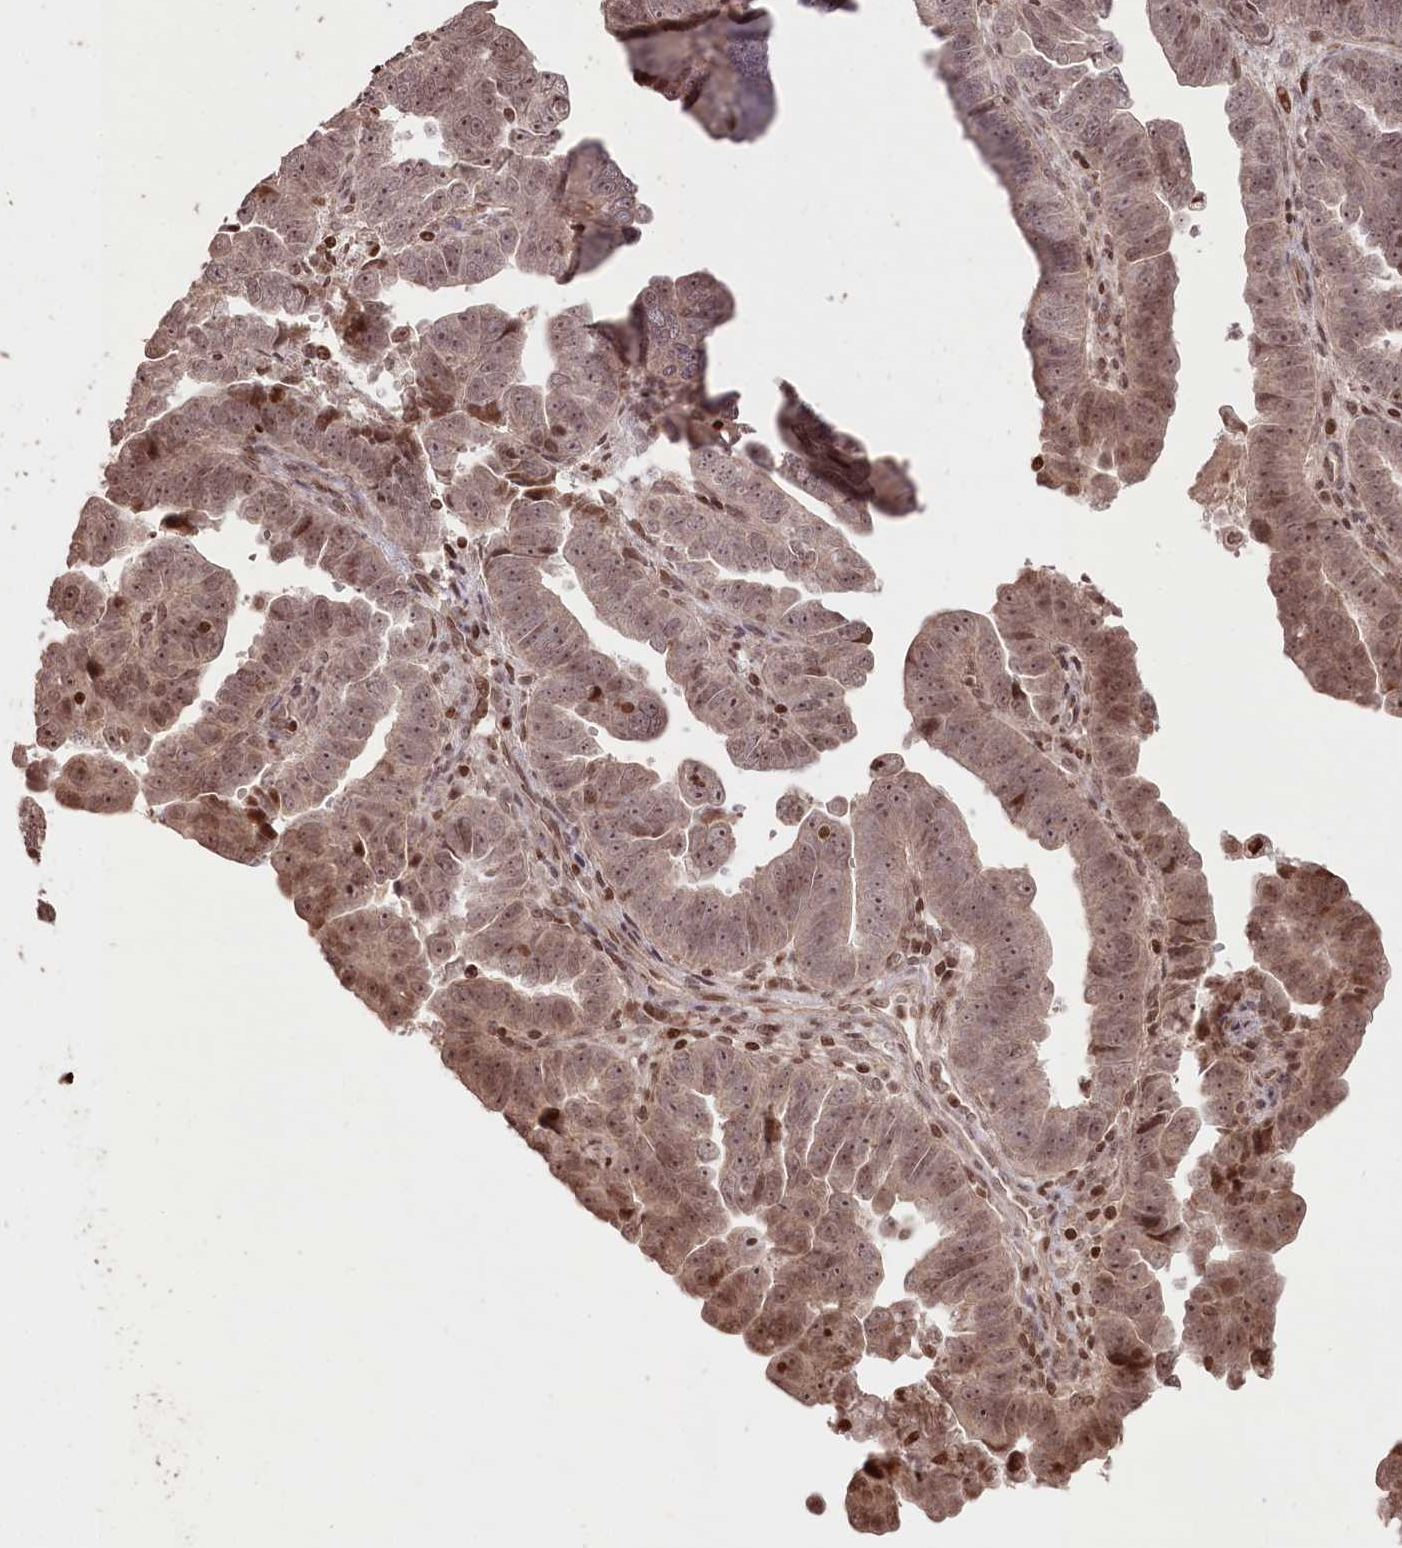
{"staining": {"intensity": "moderate", "quantity": ">75%", "location": "cytoplasmic/membranous,nuclear"}, "tissue": "endometrial cancer", "cell_type": "Tumor cells", "image_type": "cancer", "snomed": [{"axis": "morphology", "description": "Adenocarcinoma, NOS"}, {"axis": "topography", "description": "Endometrium"}], "caption": "Immunohistochemical staining of human endometrial cancer (adenocarcinoma) reveals medium levels of moderate cytoplasmic/membranous and nuclear positivity in about >75% of tumor cells. Using DAB (brown) and hematoxylin (blue) stains, captured at high magnification using brightfield microscopy.", "gene": "CCSER2", "patient": {"sex": "female", "age": 75}}